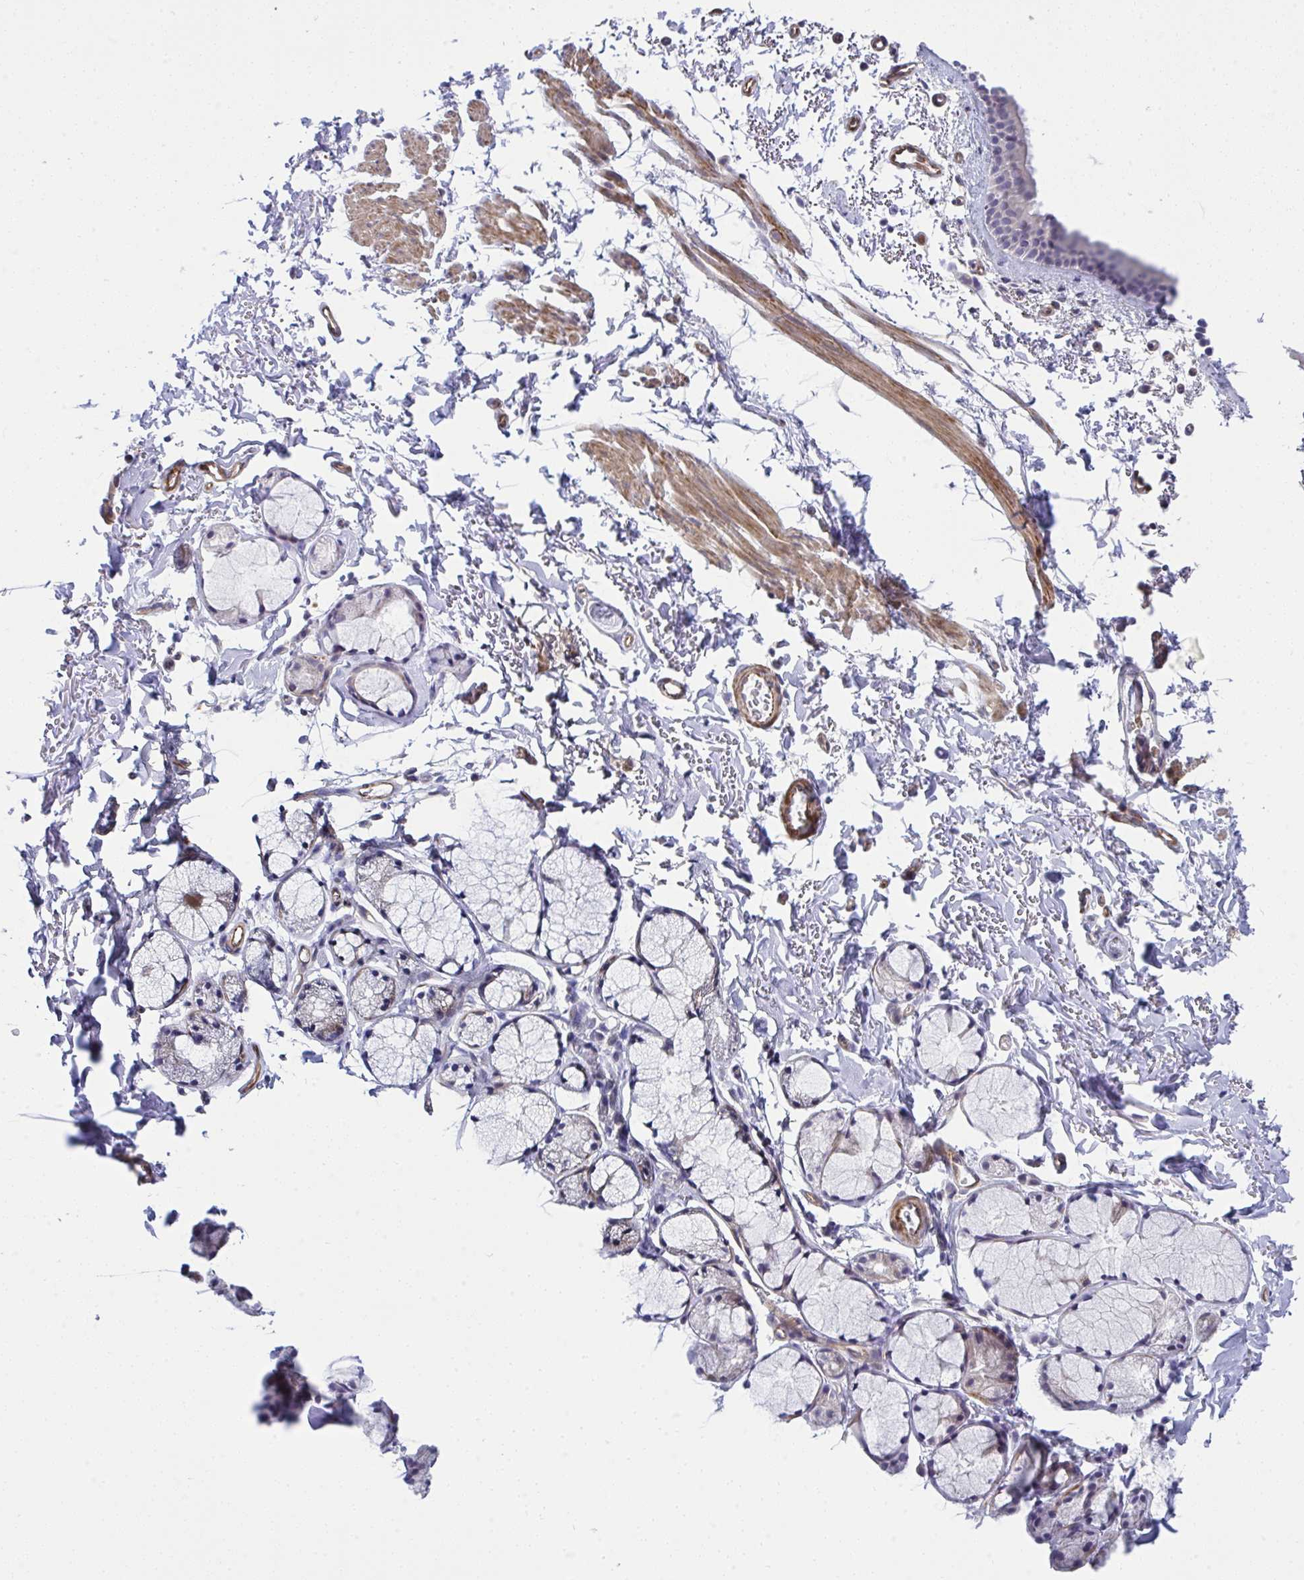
{"staining": {"intensity": "weak", "quantity": "<25%", "location": "cytoplasmic/membranous"}, "tissue": "bronchus", "cell_type": "Respiratory epithelial cells", "image_type": "normal", "snomed": [{"axis": "morphology", "description": "Normal tissue, NOS"}, {"axis": "topography", "description": "Cartilage tissue"}, {"axis": "topography", "description": "Bronchus"}, {"axis": "topography", "description": "Peripheral nerve tissue"}], "caption": "High magnification brightfield microscopy of benign bronchus stained with DAB (brown) and counterstained with hematoxylin (blue): respiratory epithelial cells show no significant staining.", "gene": "MYL12A", "patient": {"sex": "female", "age": 59}}